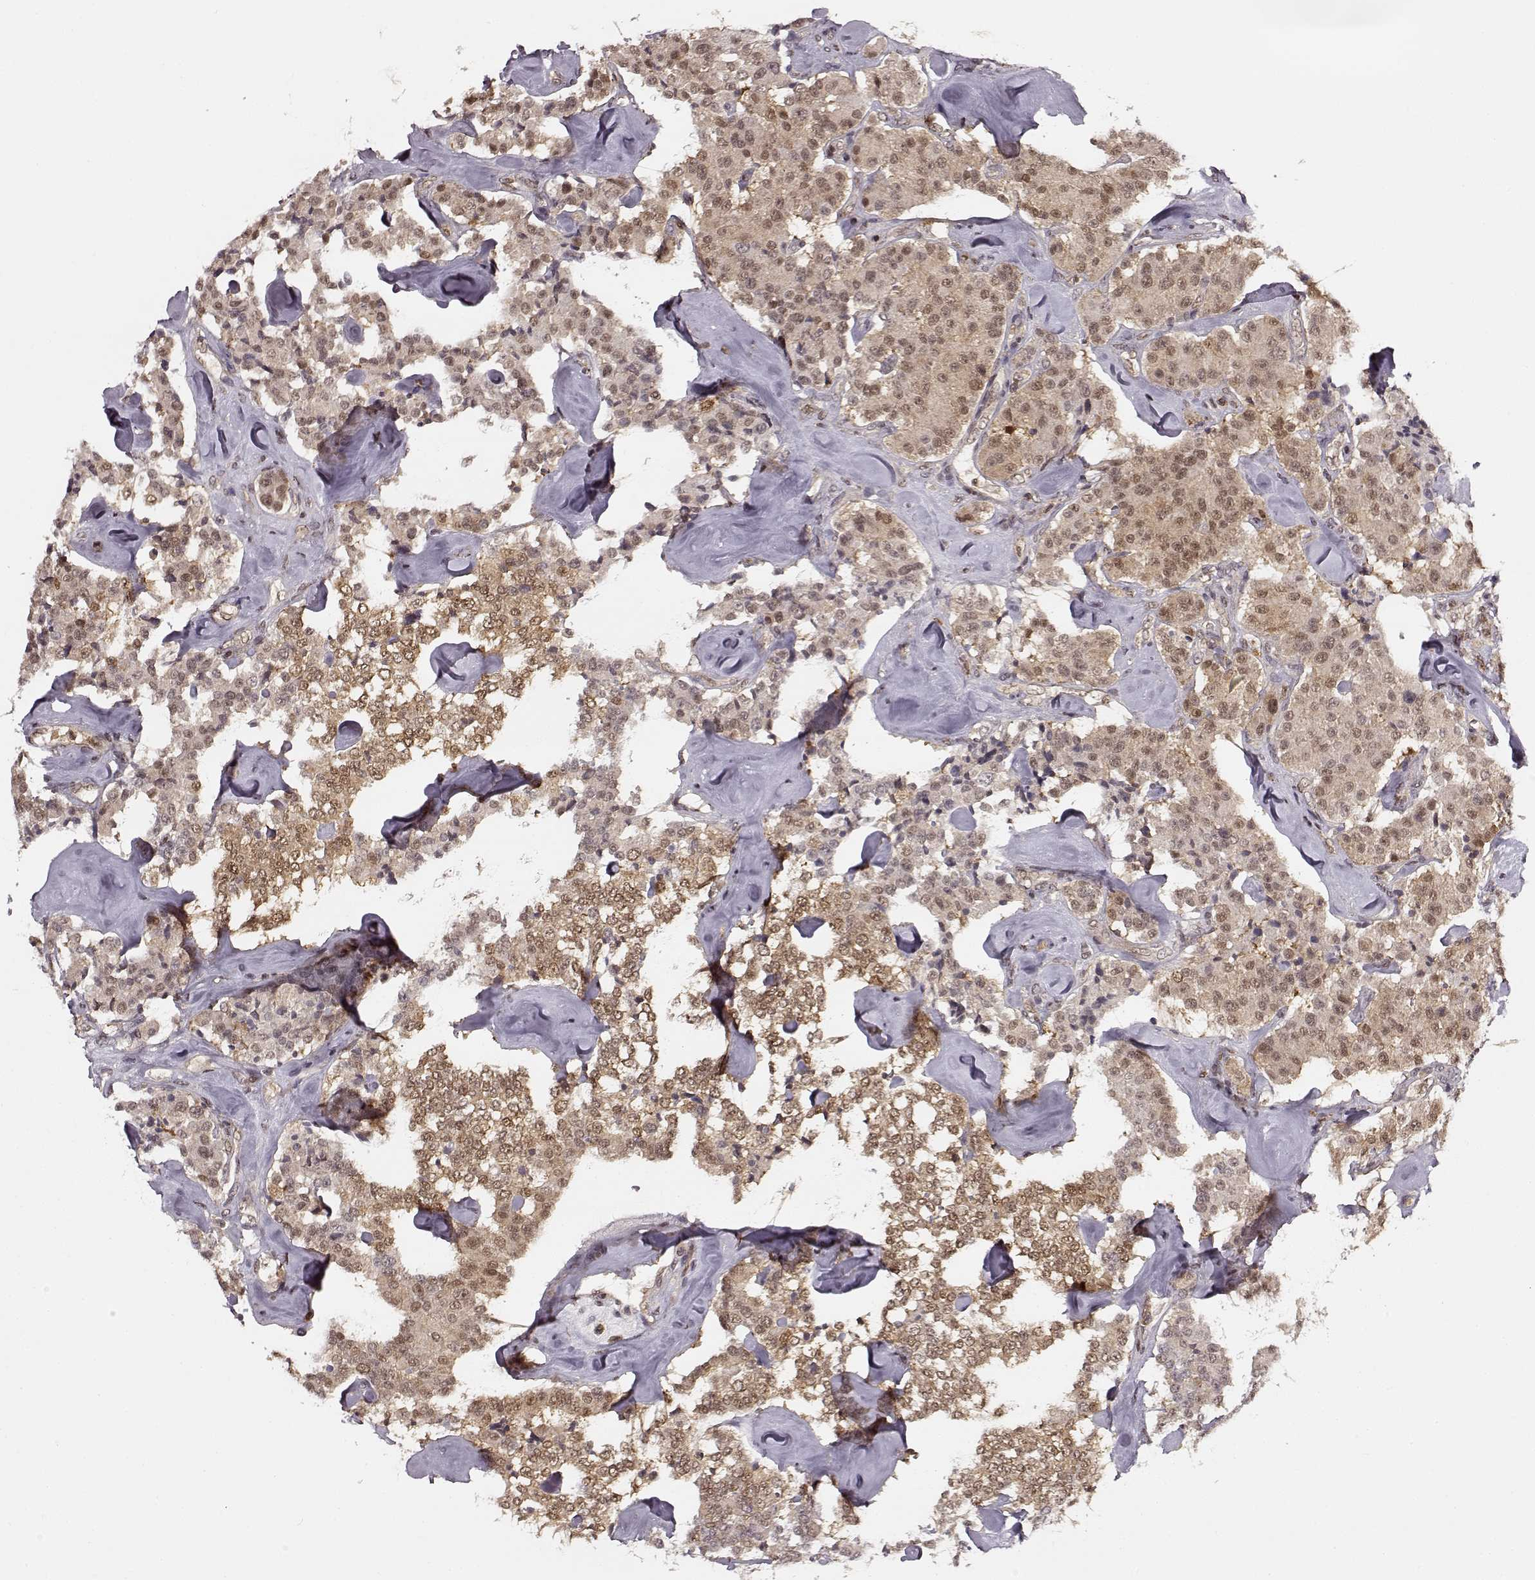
{"staining": {"intensity": "weak", "quantity": ">75%", "location": "cytoplasmic/membranous"}, "tissue": "carcinoid", "cell_type": "Tumor cells", "image_type": "cancer", "snomed": [{"axis": "morphology", "description": "Carcinoid, malignant, NOS"}, {"axis": "topography", "description": "Pancreas"}], "caption": "Protein expression analysis of carcinoid displays weak cytoplasmic/membranous staining in about >75% of tumor cells.", "gene": "MFSD1", "patient": {"sex": "male", "age": 41}}